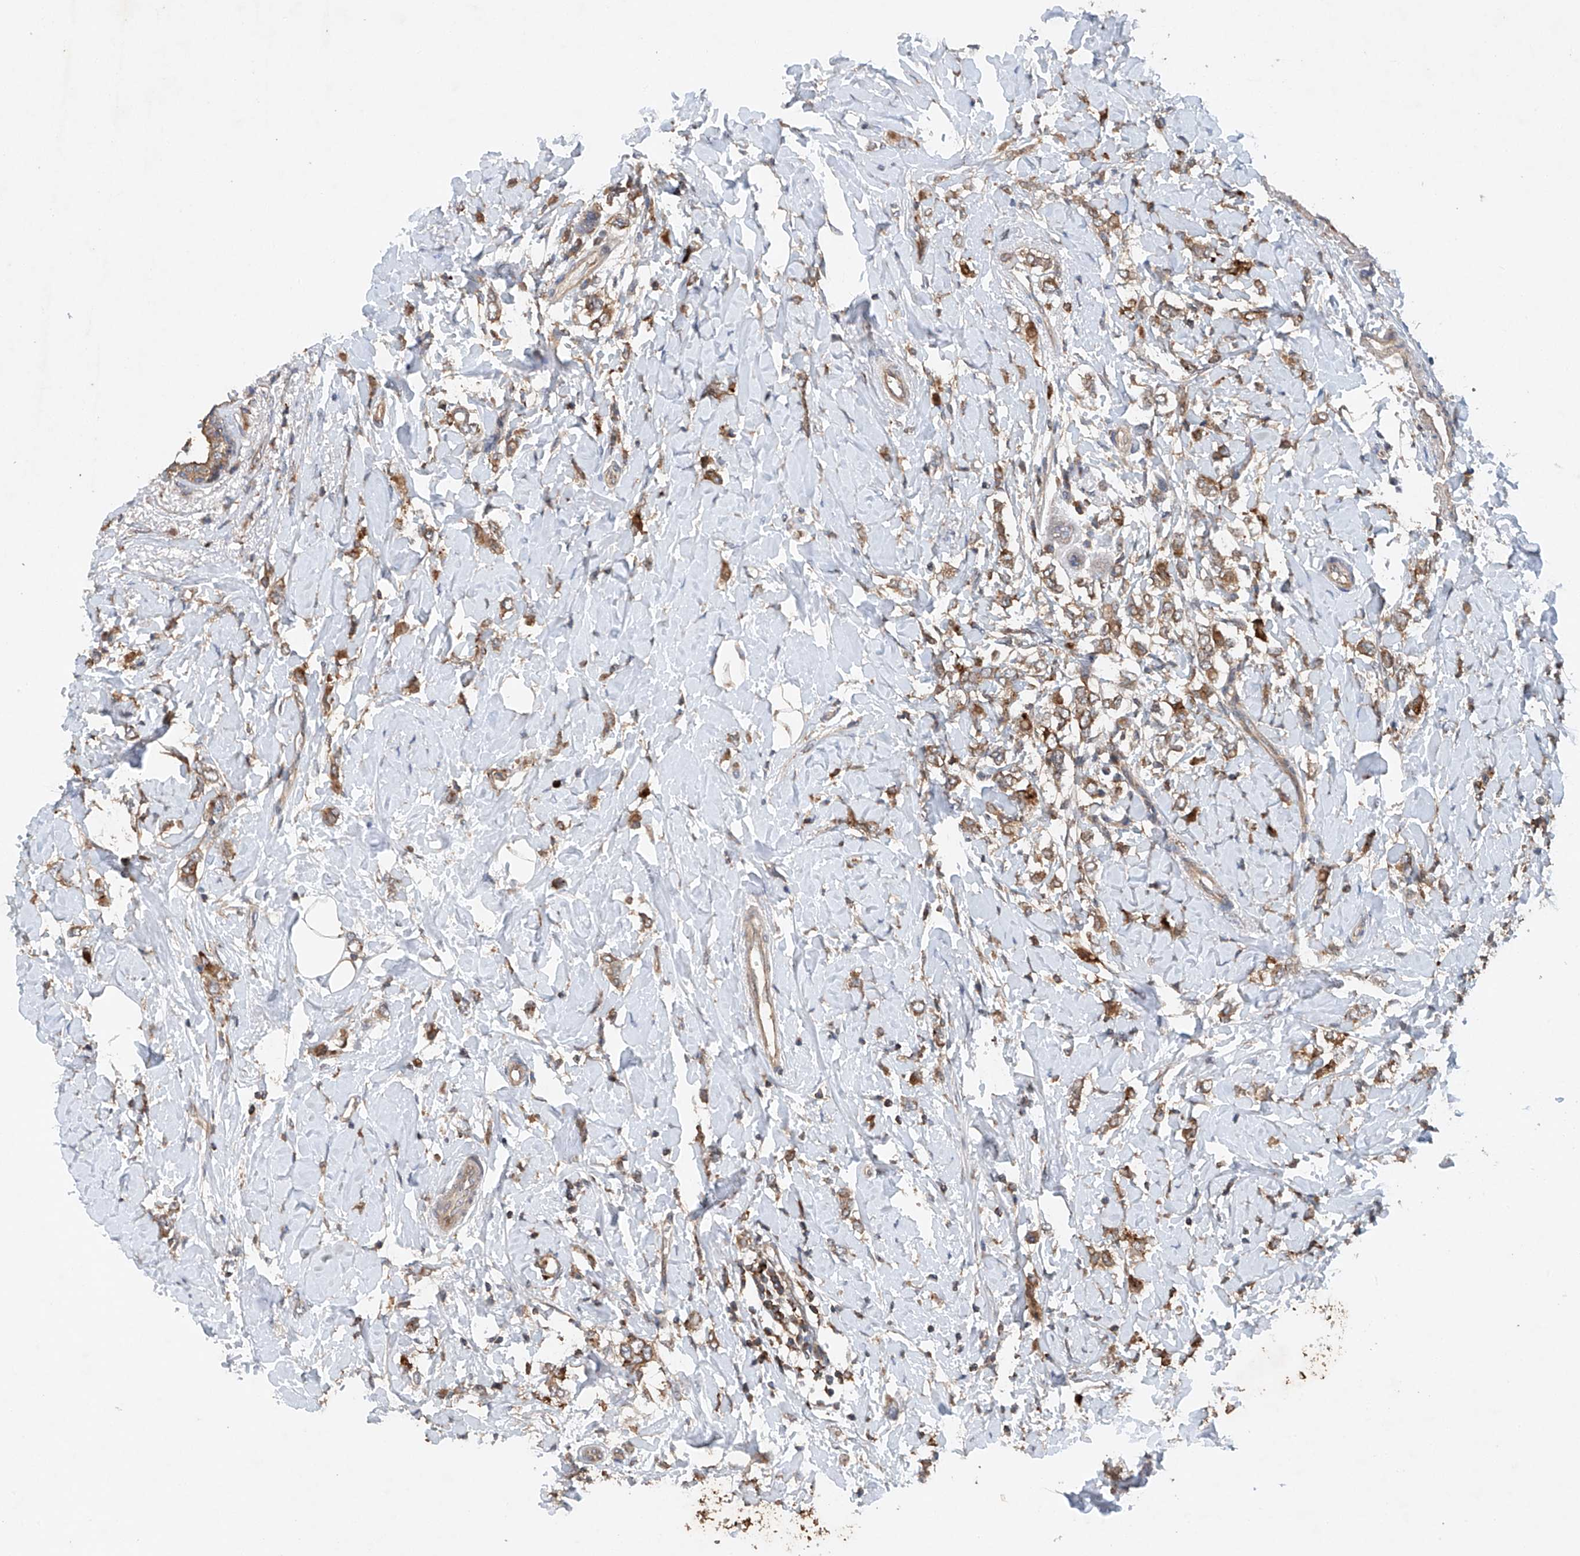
{"staining": {"intensity": "moderate", "quantity": ">75%", "location": "cytoplasmic/membranous"}, "tissue": "breast cancer", "cell_type": "Tumor cells", "image_type": "cancer", "snomed": [{"axis": "morphology", "description": "Normal tissue, NOS"}, {"axis": "morphology", "description": "Lobular carcinoma"}, {"axis": "topography", "description": "Breast"}], "caption": "DAB (3,3'-diaminobenzidine) immunohistochemical staining of human breast cancer (lobular carcinoma) reveals moderate cytoplasmic/membranous protein expression in about >75% of tumor cells. The staining was performed using DAB (3,3'-diaminobenzidine), with brown indicating positive protein expression. Nuclei are stained blue with hematoxylin.", "gene": "CEP85L", "patient": {"sex": "female", "age": 47}}